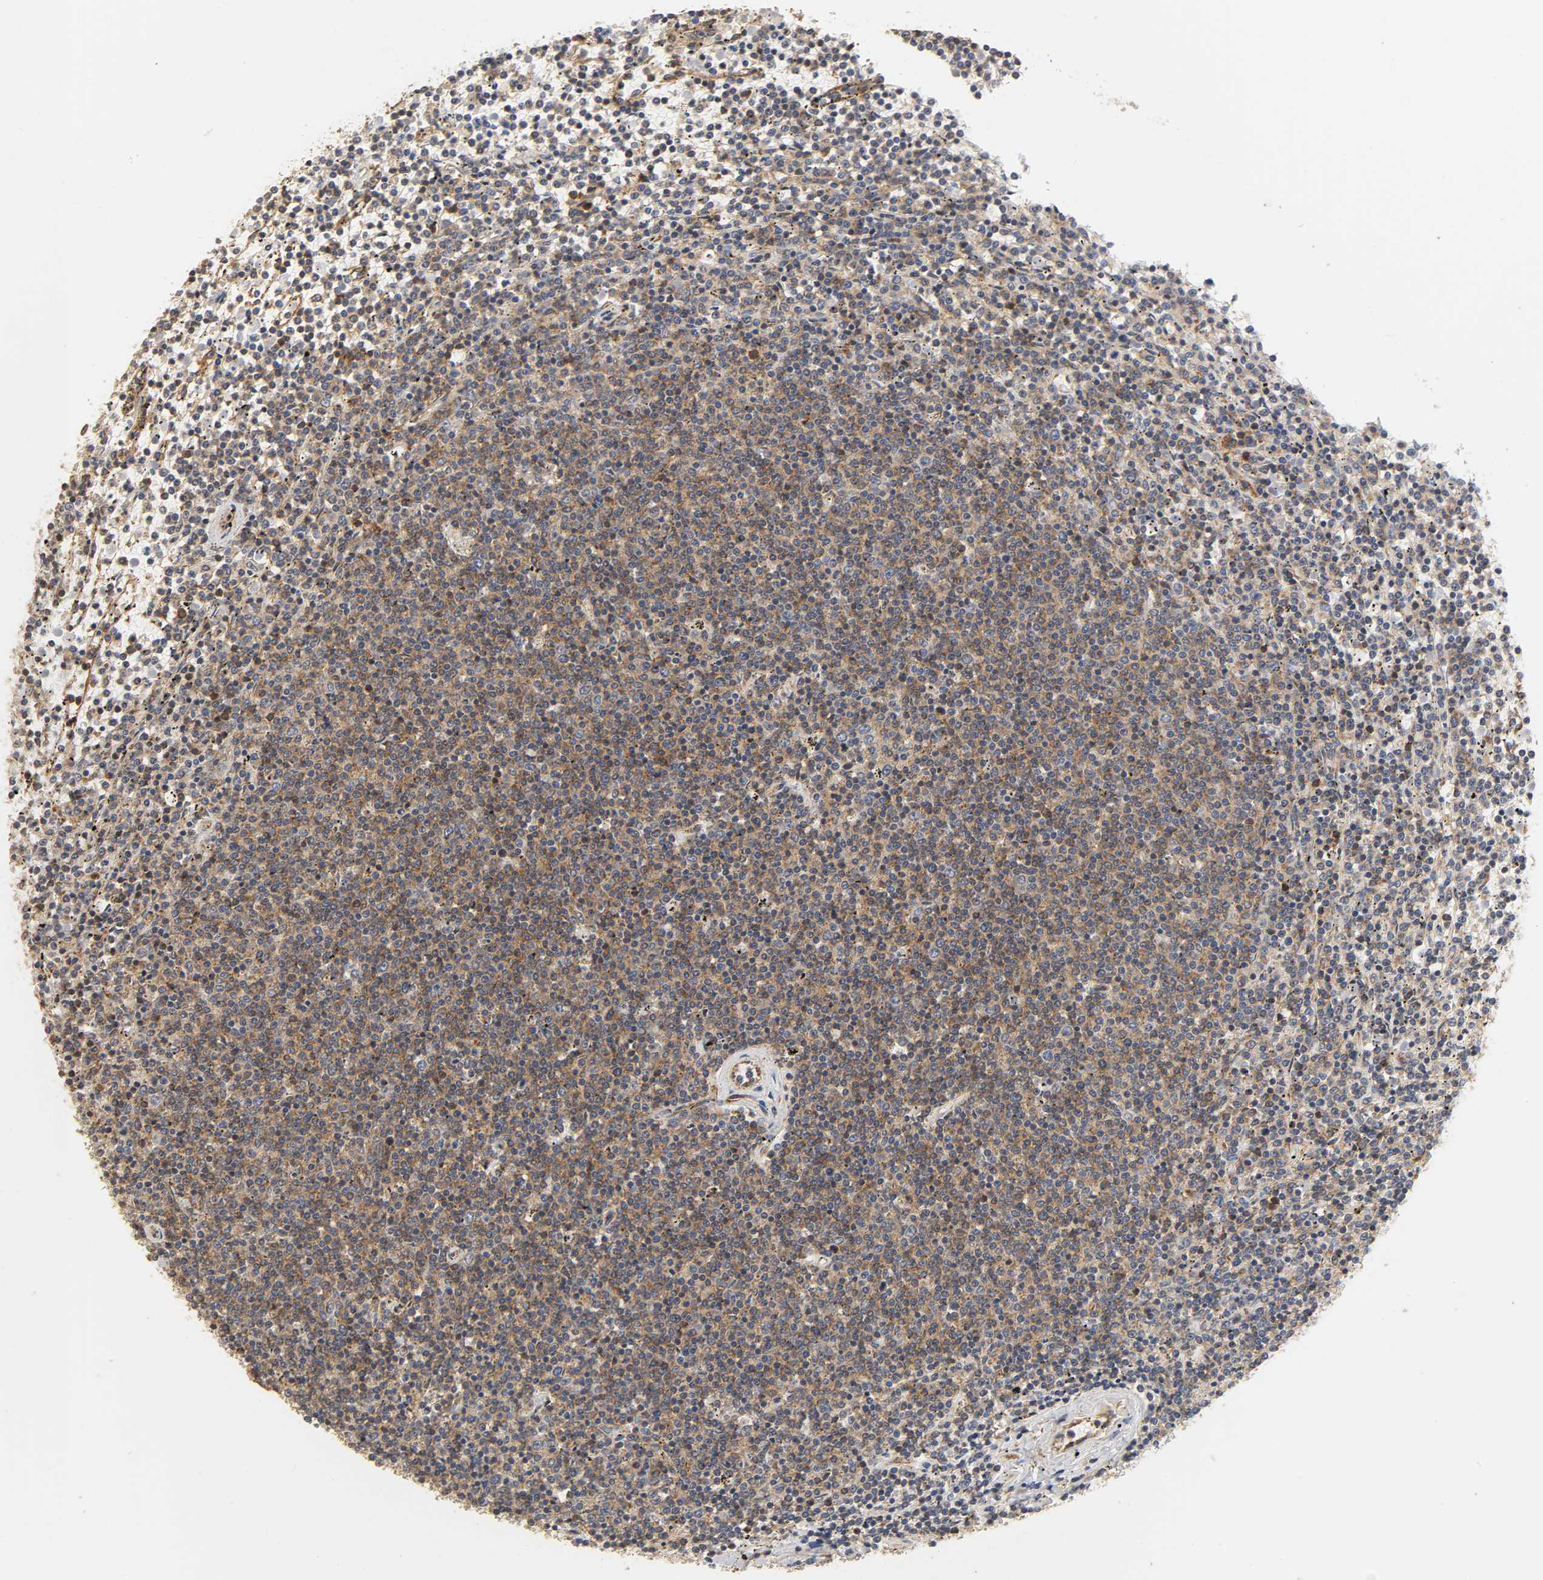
{"staining": {"intensity": "strong", "quantity": ">75%", "location": "cytoplasmic/membranous"}, "tissue": "lymphoma", "cell_type": "Tumor cells", "image_type": "cancer", "snomed": [{"axis": "morphology", "description": "Malignant lymphoma, non-Hodgkin's type, Low grade"}, {"axis": "topography", "description": "Spleen"}], "caption": "There is high levels of strong cytoplasmic/membranous staining in tumor cells of lymphoma, as demonstrated by immunohistochemical staining (brown color).", "gene": "SH3GLB1", "patient": {"sex": "female", "age": 50}}